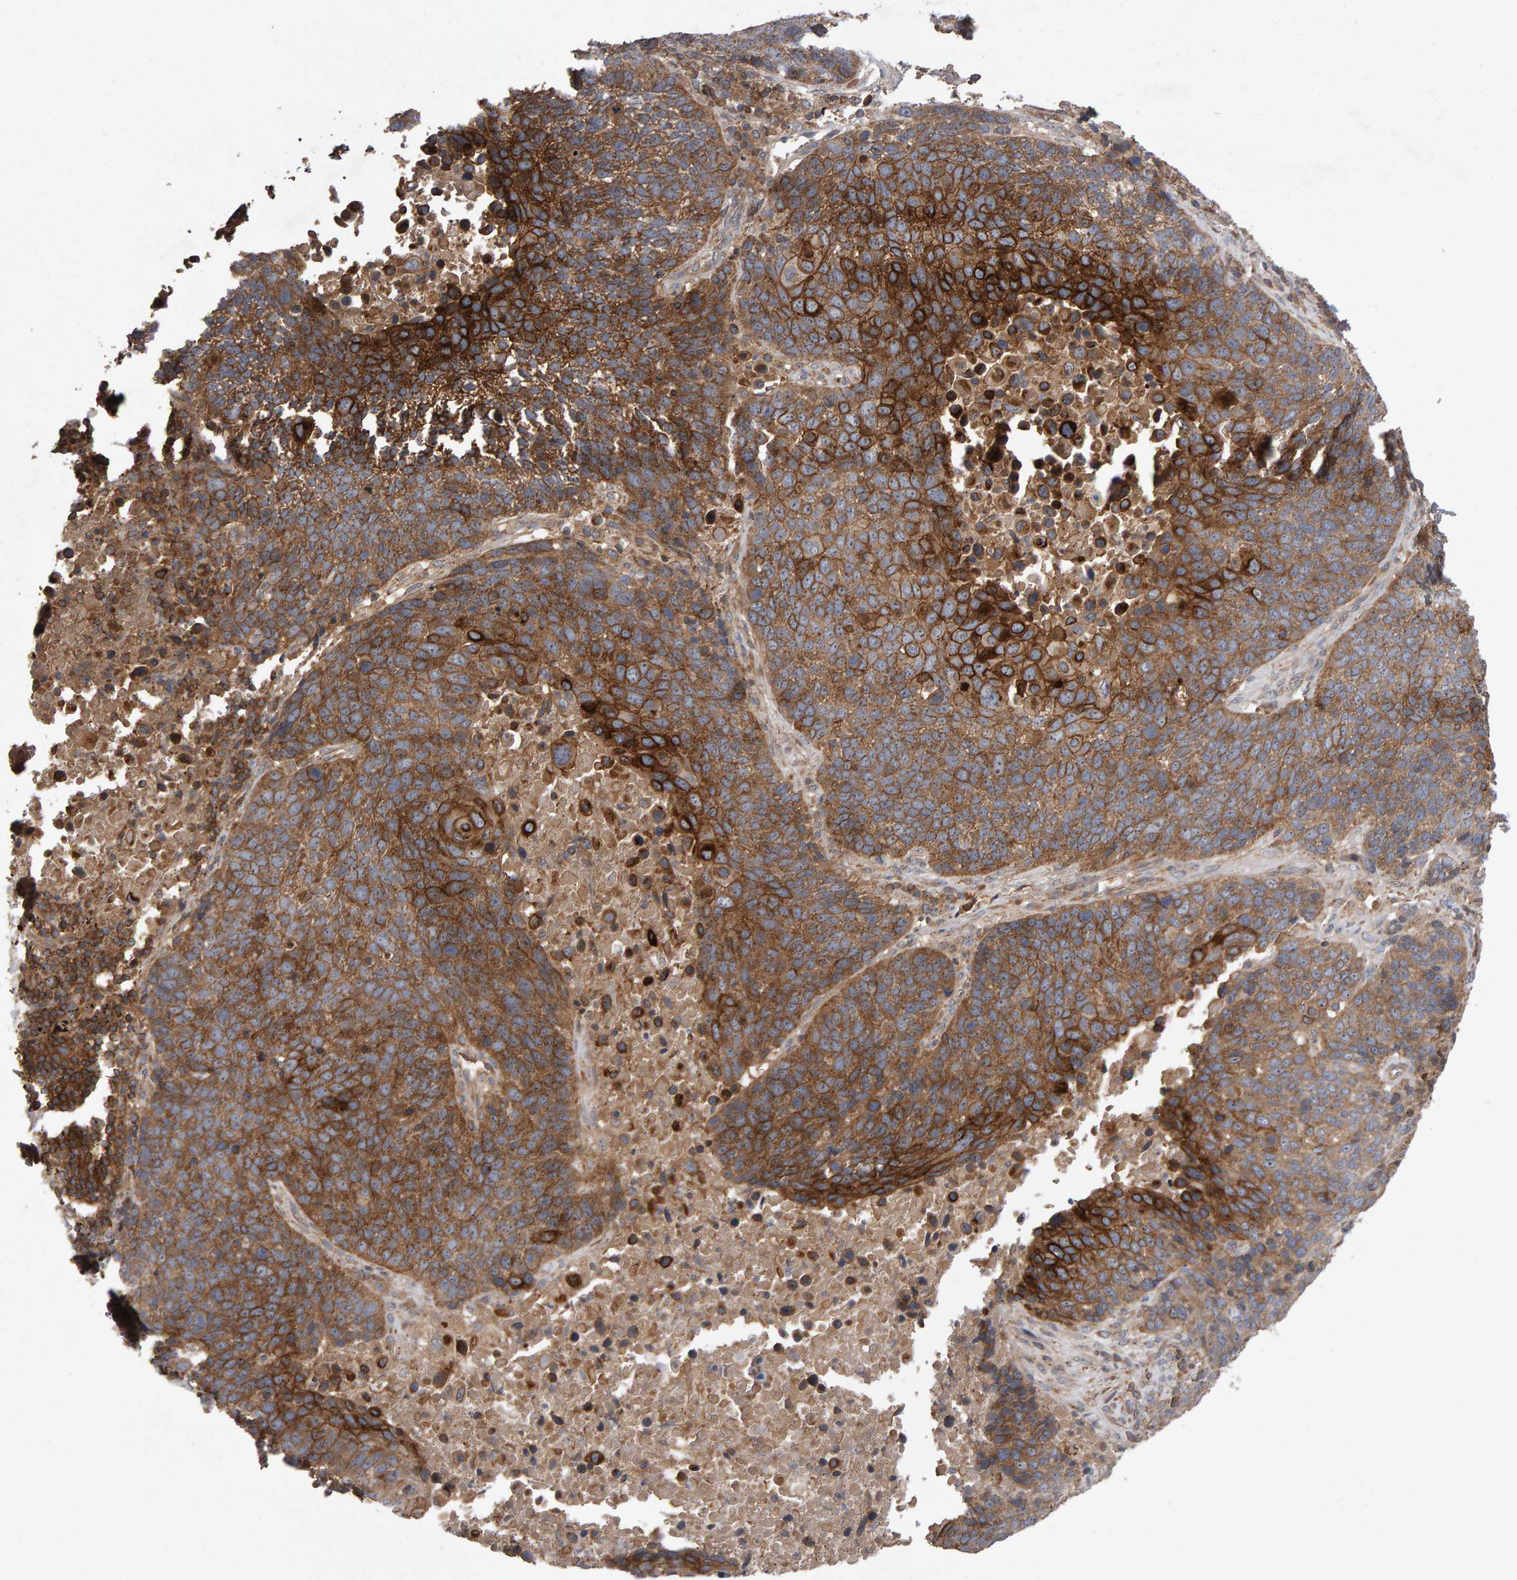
{"staining": {"intensity": "moderate", "quantity": ">75%", "location": "cytoplasmic/membranous"}, "tissue": "lung cancer", "cell_type": "Tumor cells", "image_type": "cancer", "snomed": [{"axis": "morphology", "description": "Squamous cell carcinoma, NOS"}, {"axis": "topography", "description": "Lung"}], "caption": "There is medium levels of moderate cytoplasmic/membranous positivity in tumor cells of lung cancer, as demonstrated by immunohistochemical staining (brown color).", "gene": "PGS1", "patient": {"sex": "male", "age": 66}}